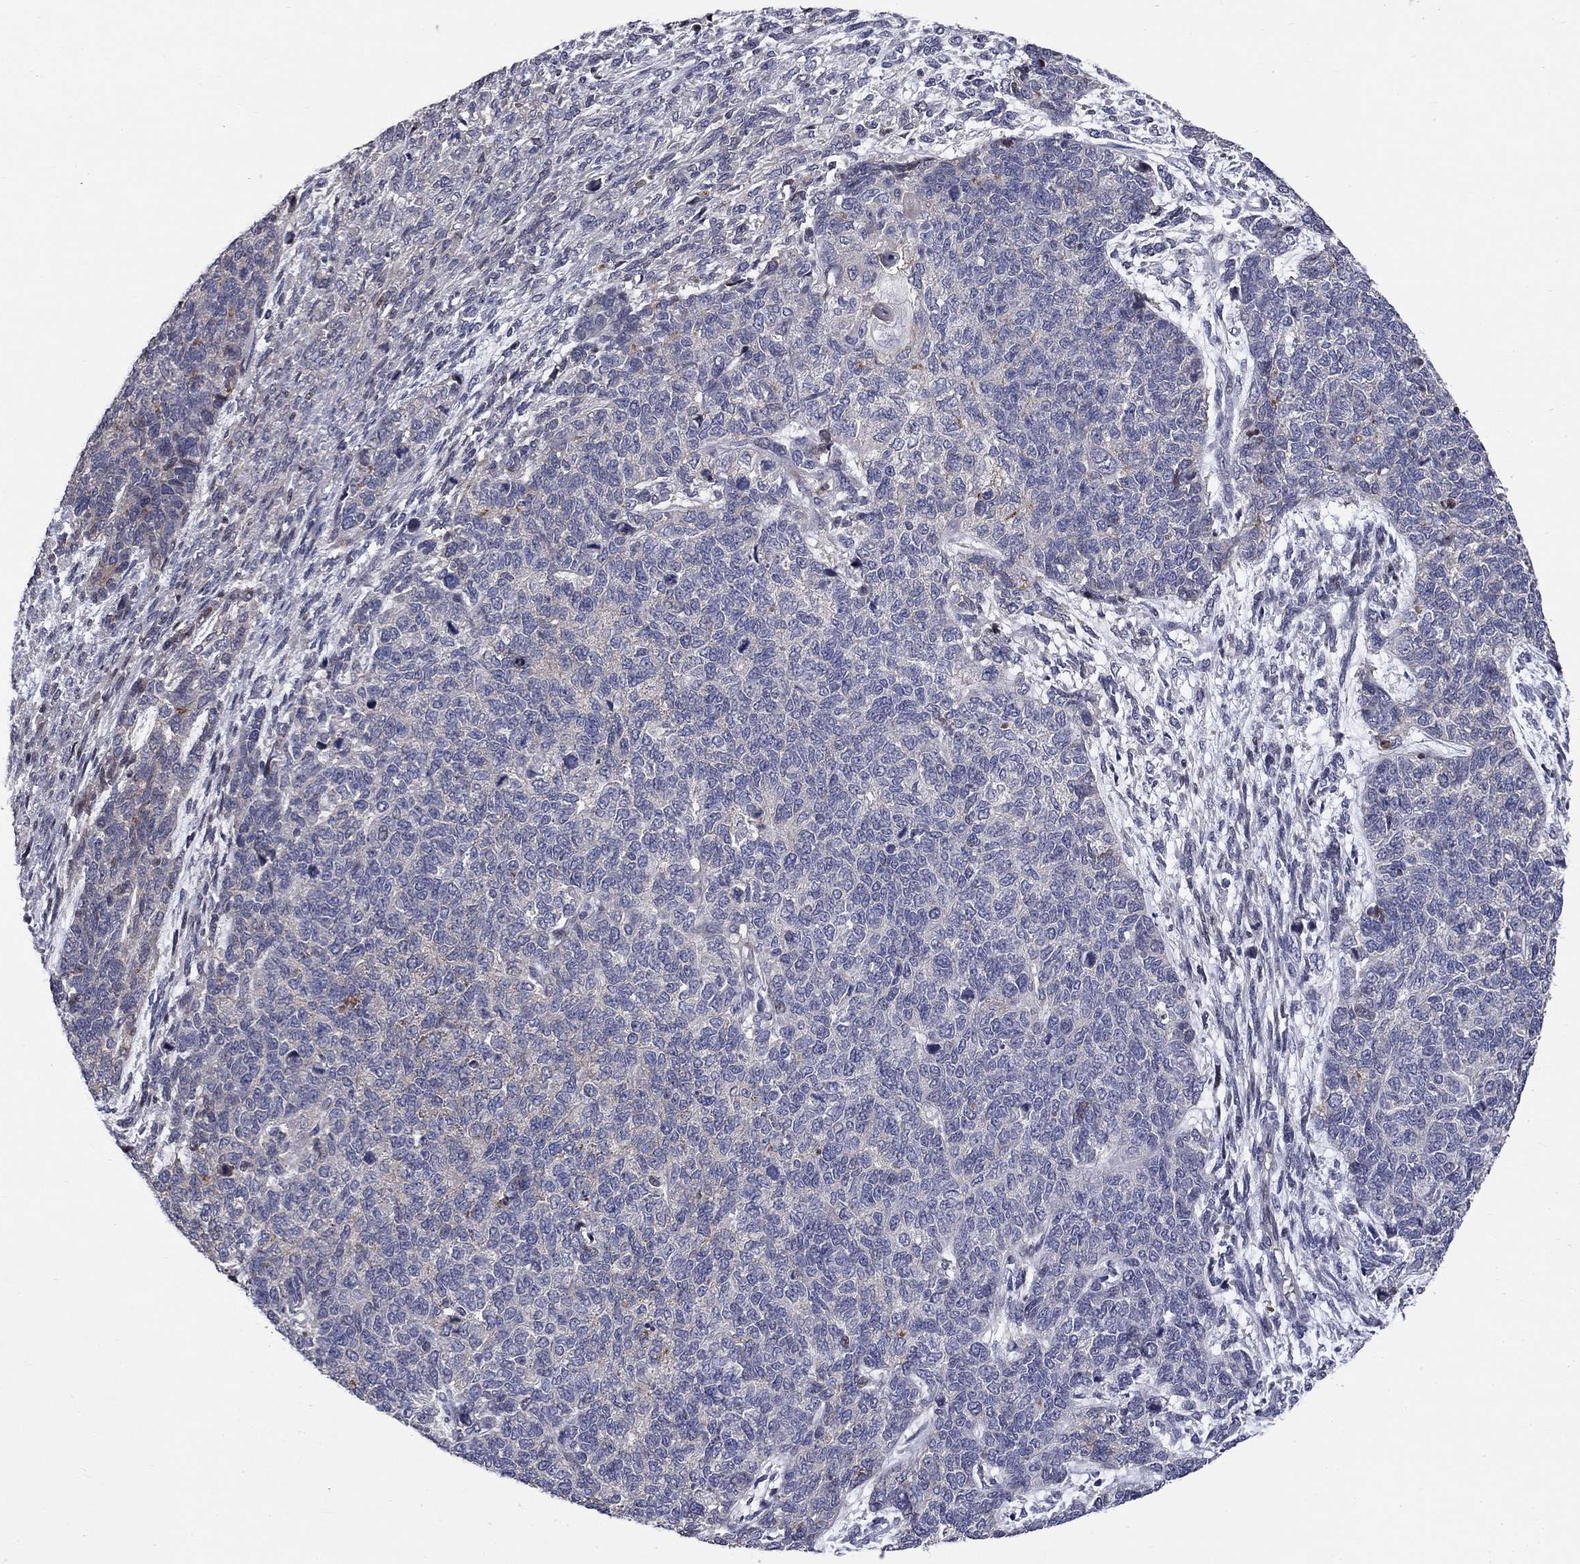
{"staining": {"intensity": "negative", "quantity": "none", "location": "none"}, "tissue": "cervical cancer", "cell_type": "Tumor cells", "image_type": "cancer", "snomed": [{"axis": "morphology", "description": "Squamous cell carcinoma, NOS"}, {"axis": "topography", "description": "Cervix"}], "caption": "DAB immunohistochemical staining of cervical cancer (squamous cell carcinoma) shows no significant positivity in tumor cells.", "gene": "SLC1A1", "patient": {"sex": "female", "age": 63}}